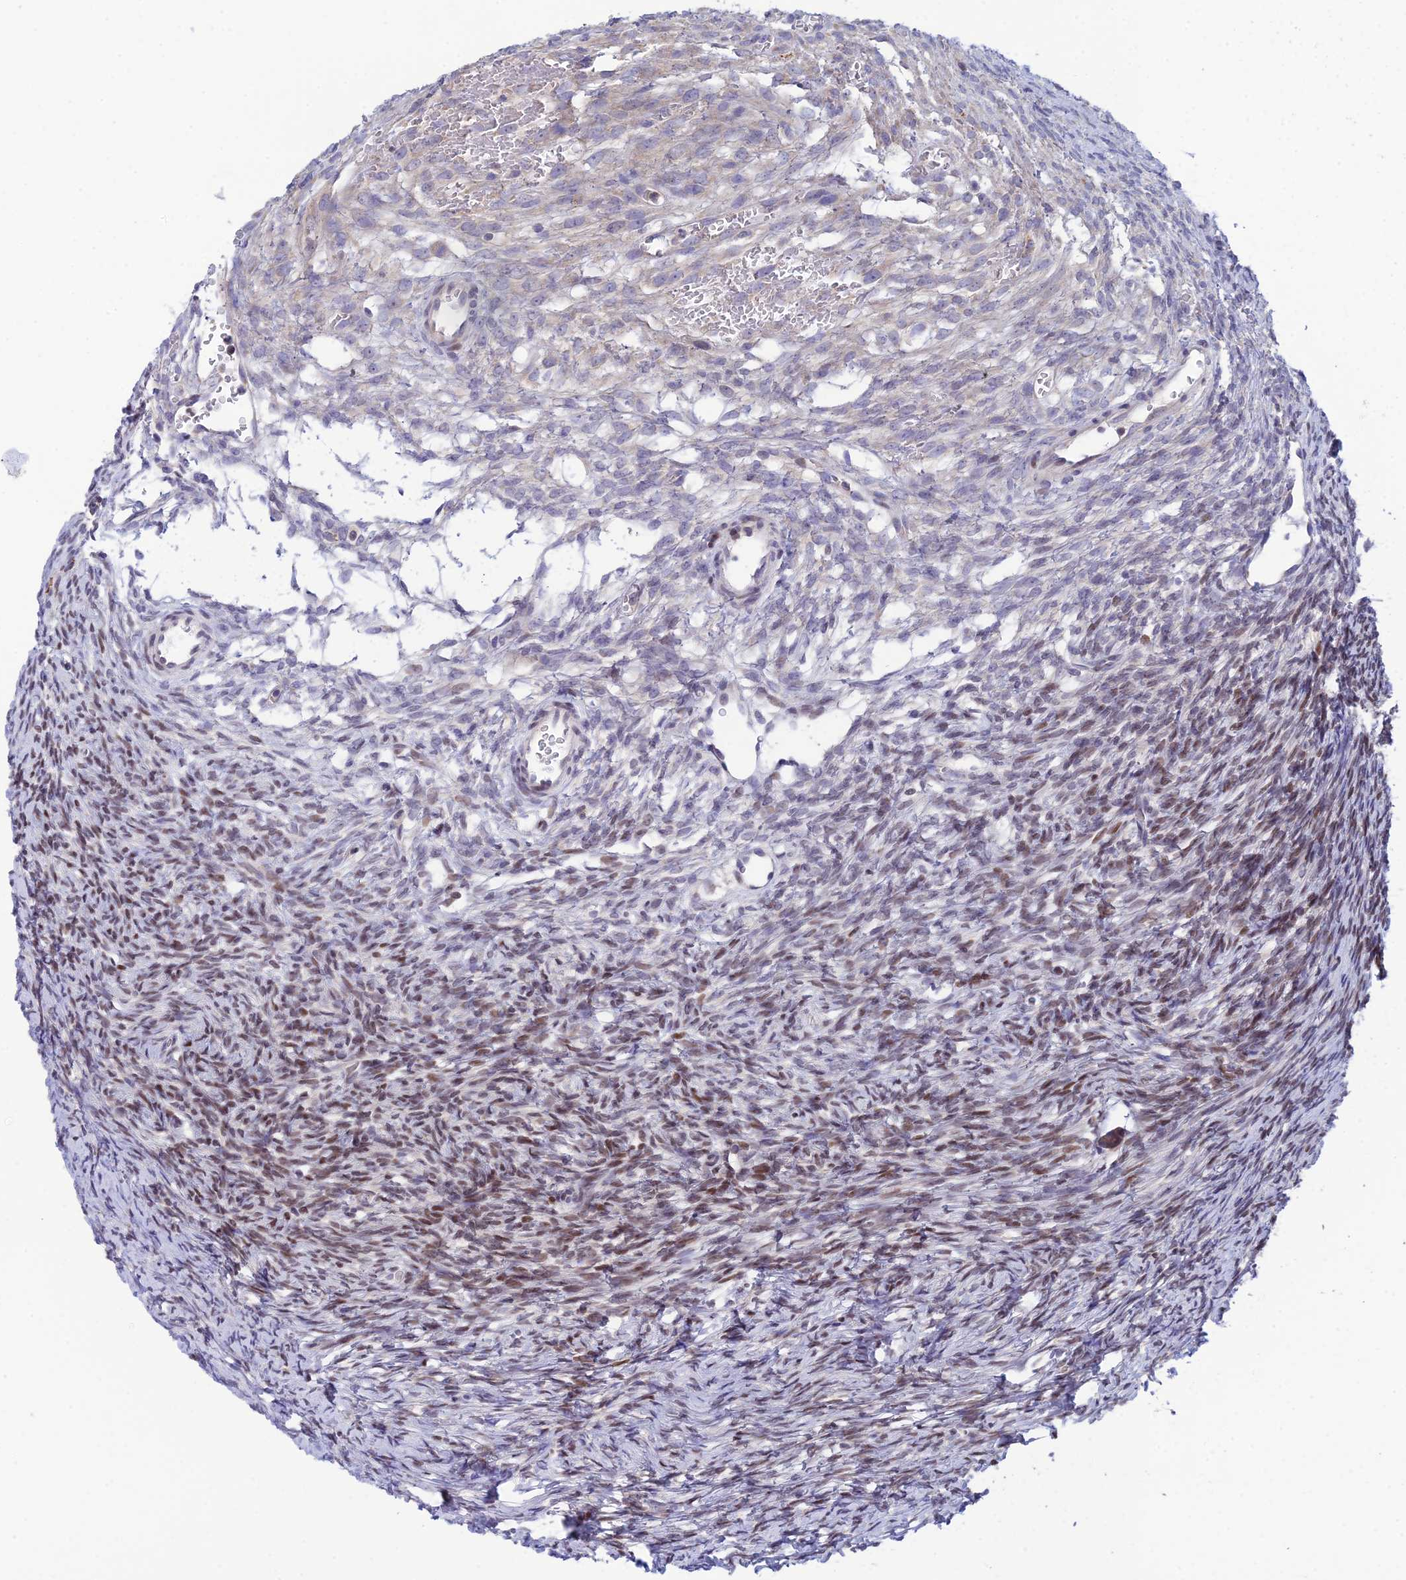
{"staining": {"intensity": "moderate", "quantity": ">75%", "location": "nuclear"}, "tissue": "ovary", "cell_type": "Ovarian stroma cells", "image_type": "normal", "snomed": [{"axis": "morphology", "description": "Normal tissue, NOS"}, {"axis": "topography", "description": "Ovary"}], "caption": "An immunohistochemistry (IHC) micrograph of normal tissue is shown. Protein staining in brown labels moderate nuclear positivity in ovary within ovarian stroma cells.", "gene": "ELOA2", "patient": {"sex": "female", "age": 39}}